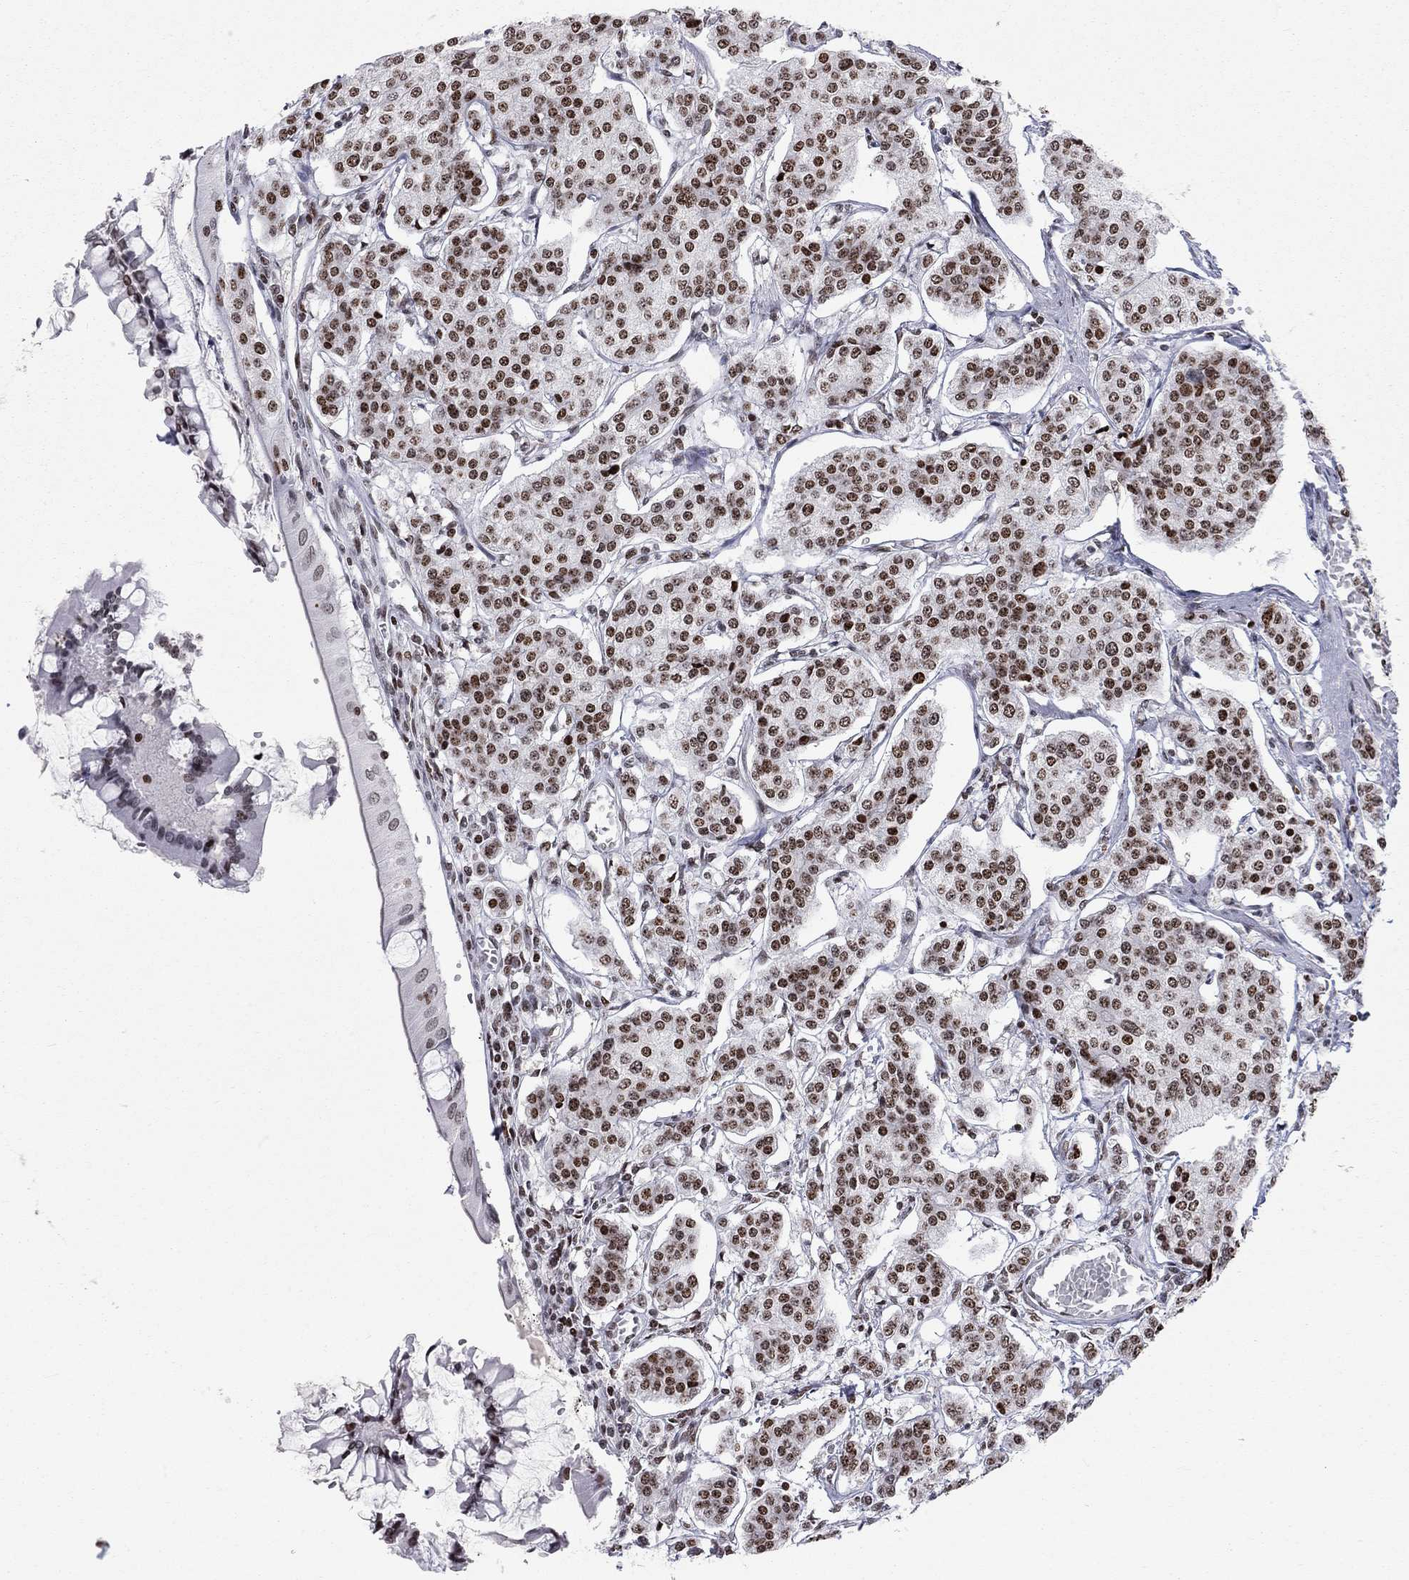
{"staining": {"intensity": "moderate", "quantity": "<25%", "location": "nuclear"}, "tissue": "carcinoid", "cell_type": "Tumor cells", "image_type": "cancer", "snomed": [{"axis": "morphology", "description": "Carcinoid, malignant, NOS"}, {"axis": "topography", "description": "Small intestine"}], "caption": "IHC of carcinoid shows low levels of moderate nuclear positivity in approximately <25% of tumor cells. Immunohistochemistry stains the protein in brown and the nuclei are stained blue.", "gene": "H2AX", "patient": {"sex": "female", "age": 65}}